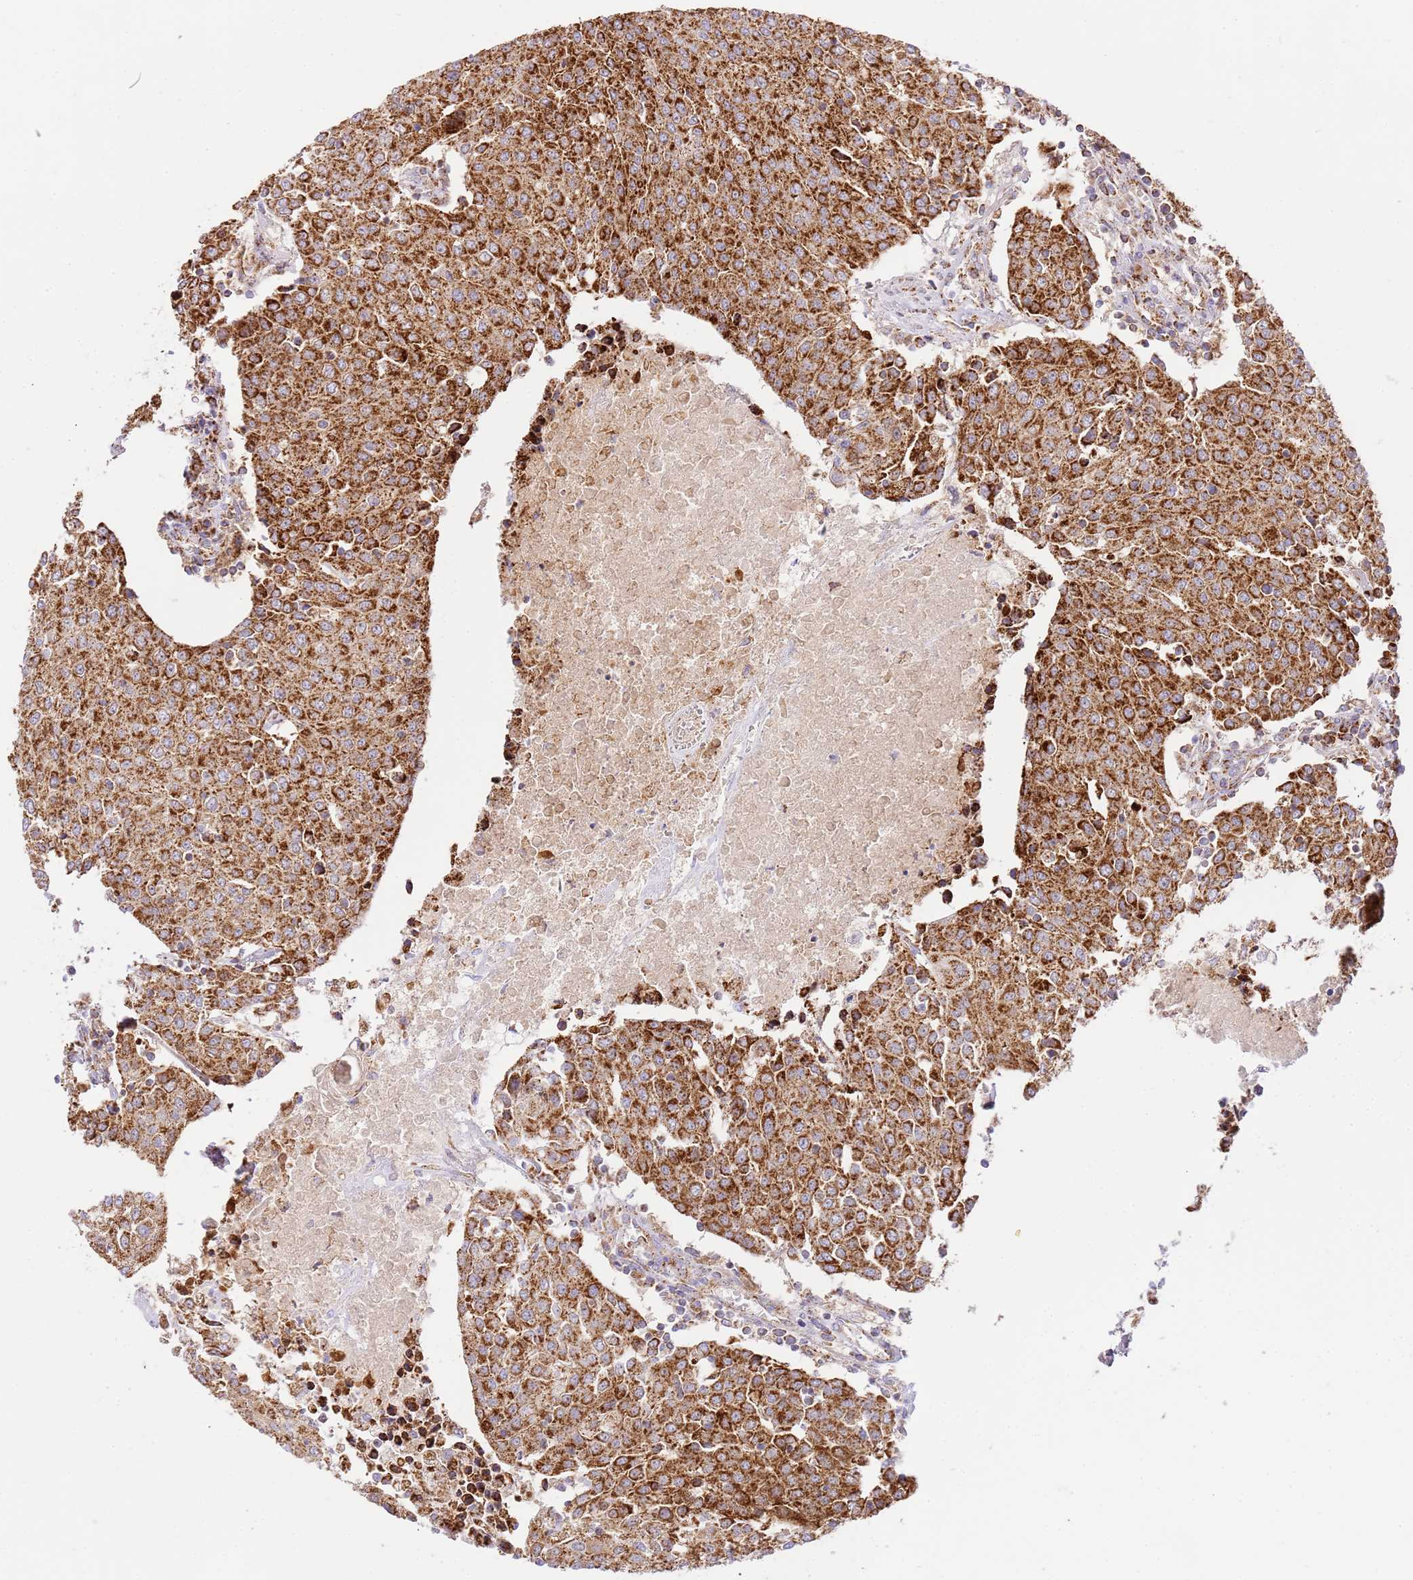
{"staining": {"intensity": "strong", "quantity": ">75%", "location": "cytoplasmic/membranous"}, "tissue": "urothelial cancer", "cell_type": "Tumor cells", "image_type": "cancer", "snomed": [{"axis": "morphology", "description": "Urothelial carcinoma, High grade"}, {"axis": "topography", "description": "Urinary bladder"}], "caption": "High-power microscopy captured an IHC histopathology image of urothelial cancer, revealing strong cytoplasmic/membranous staining in approximately >75% of tumor cells.", "gene": "ZBTB39", "patient": {"sex": "female", "age": 85}}